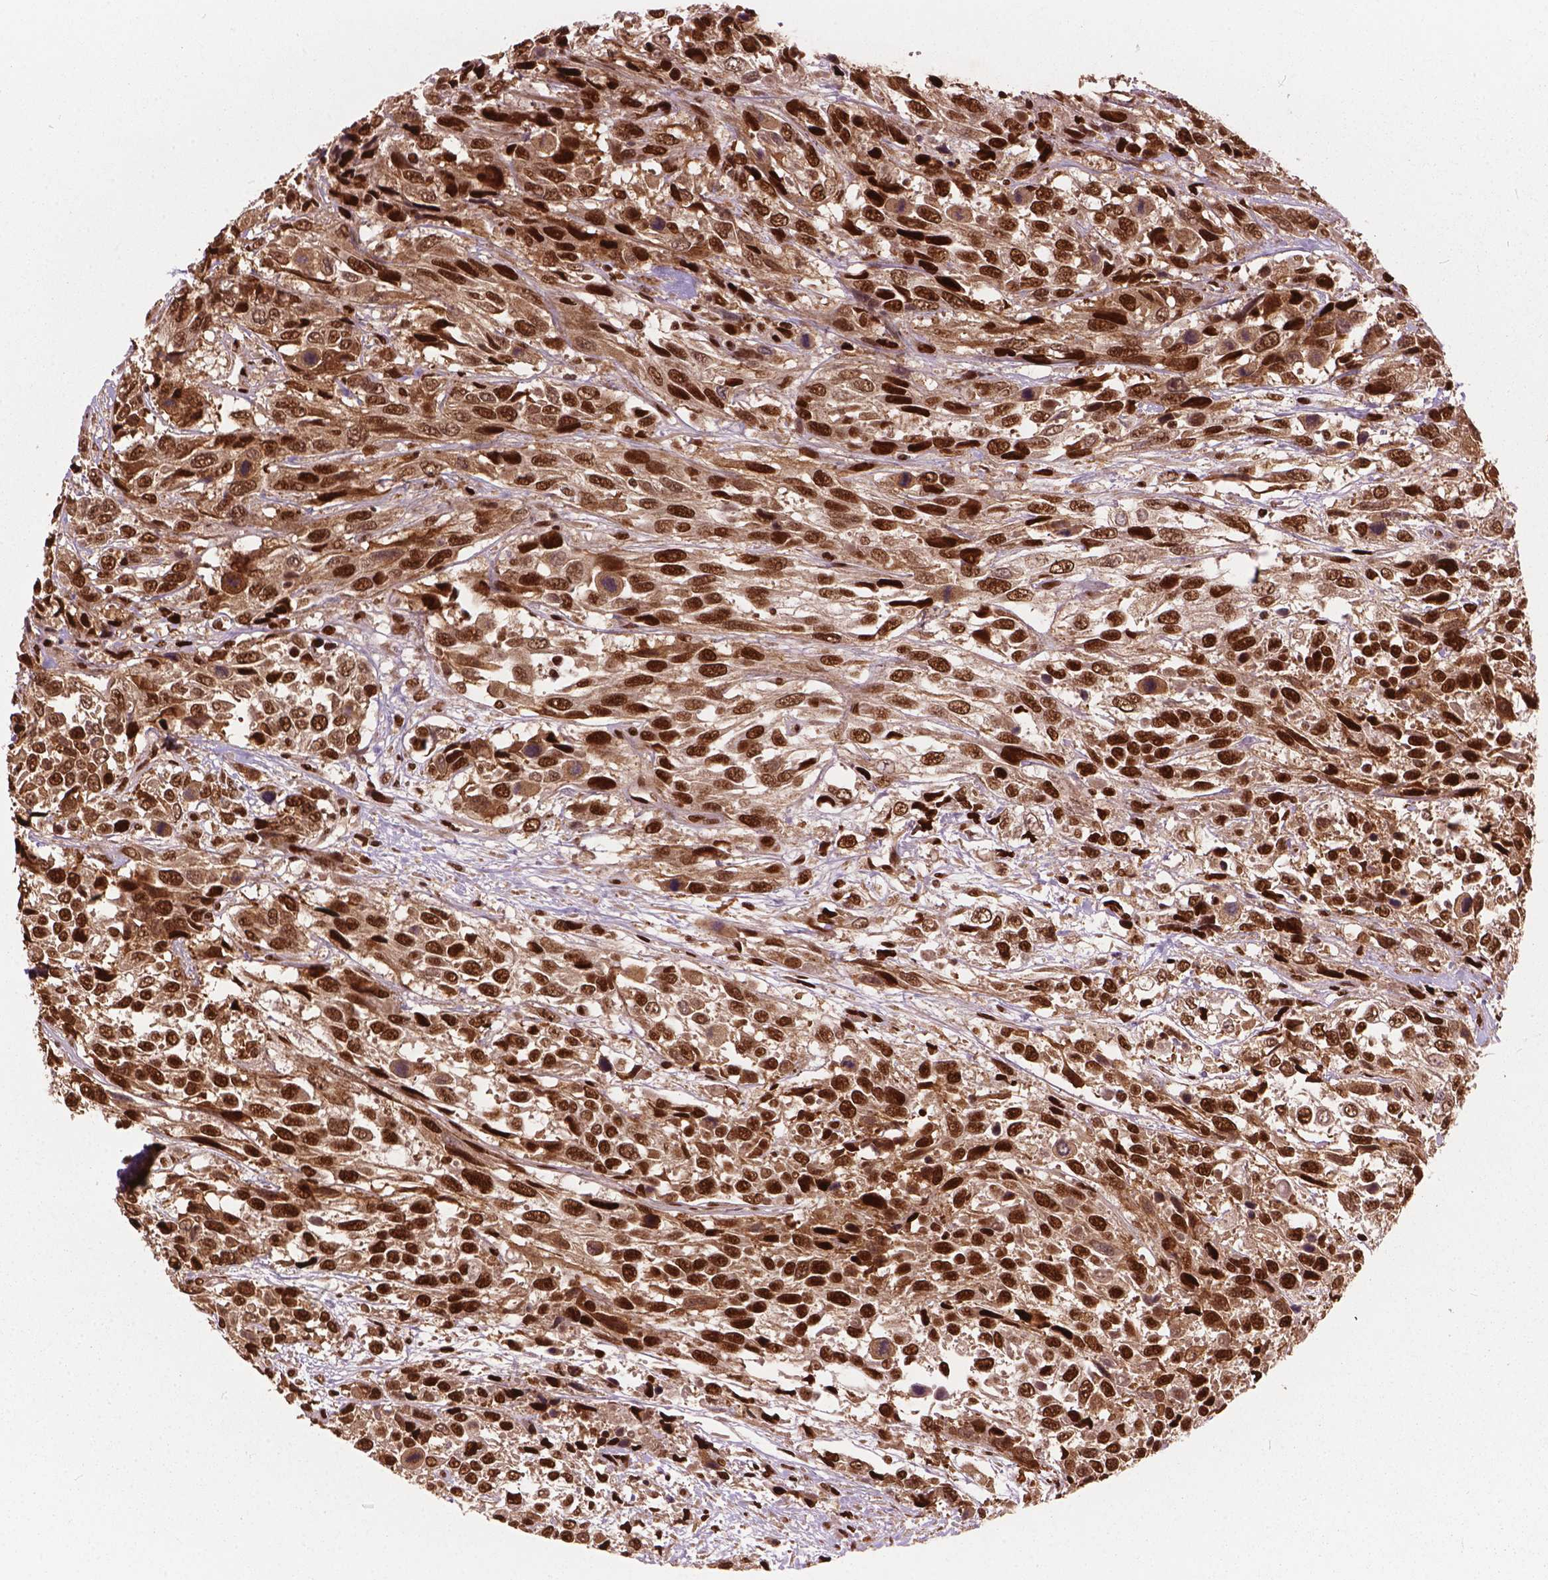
{"staining": {"intensity": "strong", "quantity": ">75%", "location": "cytoplasmic/membranous,nuclear"}, "tissue": "urothelial cancer", "cell_type": "Tumor cells", "image_type": "cancer", "snomed": [{"axis": "morphology", "description": "Urothelial carcinoma, High grade"}, {"axis": "topography", "description": "Urinary bladder"}], "caption": "This is a photomicrograph of immunohistochemistry staining of high-grade urothelial carcinoma, which shows strong staining in the cytoplasmic/membranous and nuclear of tumor cells.", "gene": "ANP32B", "patient": {"sex": "female", "age": 70}}